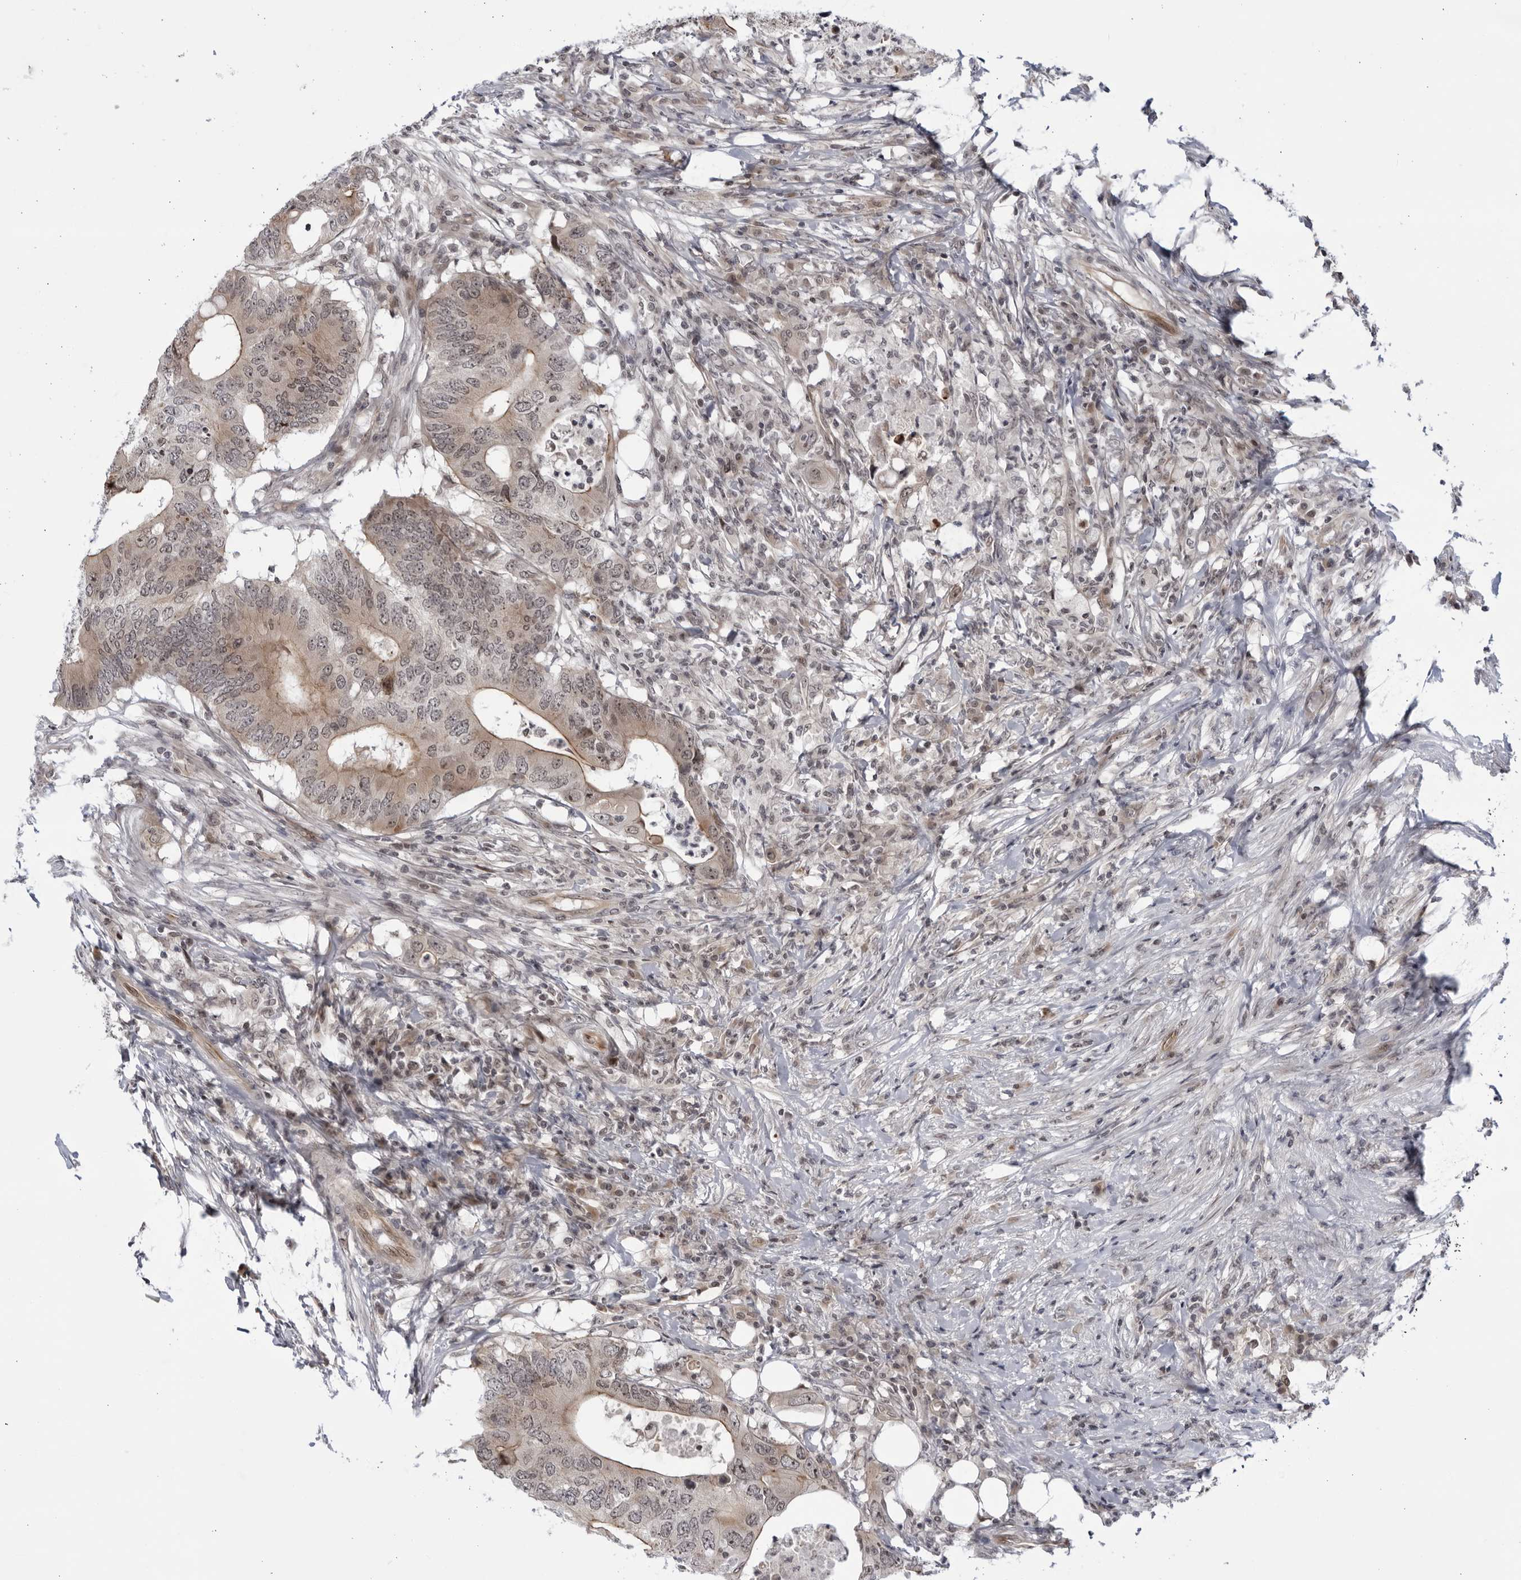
{"staining": {"intensity": "moderate", "quantity": ">75%", "location": "cytoplasmic/membranous,nuclear"}, "tissue": "colorectal cancer", "cell_type": "Tumor cells", "image_type": "cancer", "snomed": [{"axis": "morphology", "description": "Adenocarcinoma, NOS"}, {"axis": "topography", "description": "Colon"}], "caption": "Immunohistochemical staining of colorectal adenocarcinoma demonstrates medium levels of moderate cytoplasmic/membranous and nuclear protein positivity in about >75% of tumor cells. (Stains: DAB (3,3'-diaminobenzidine) in brown, nuclei in blue, Microscopy: brightfield microscopy at high magnification).", "gene": "ITGB3BP", "patient": {"sex": "male", "age": 71}}